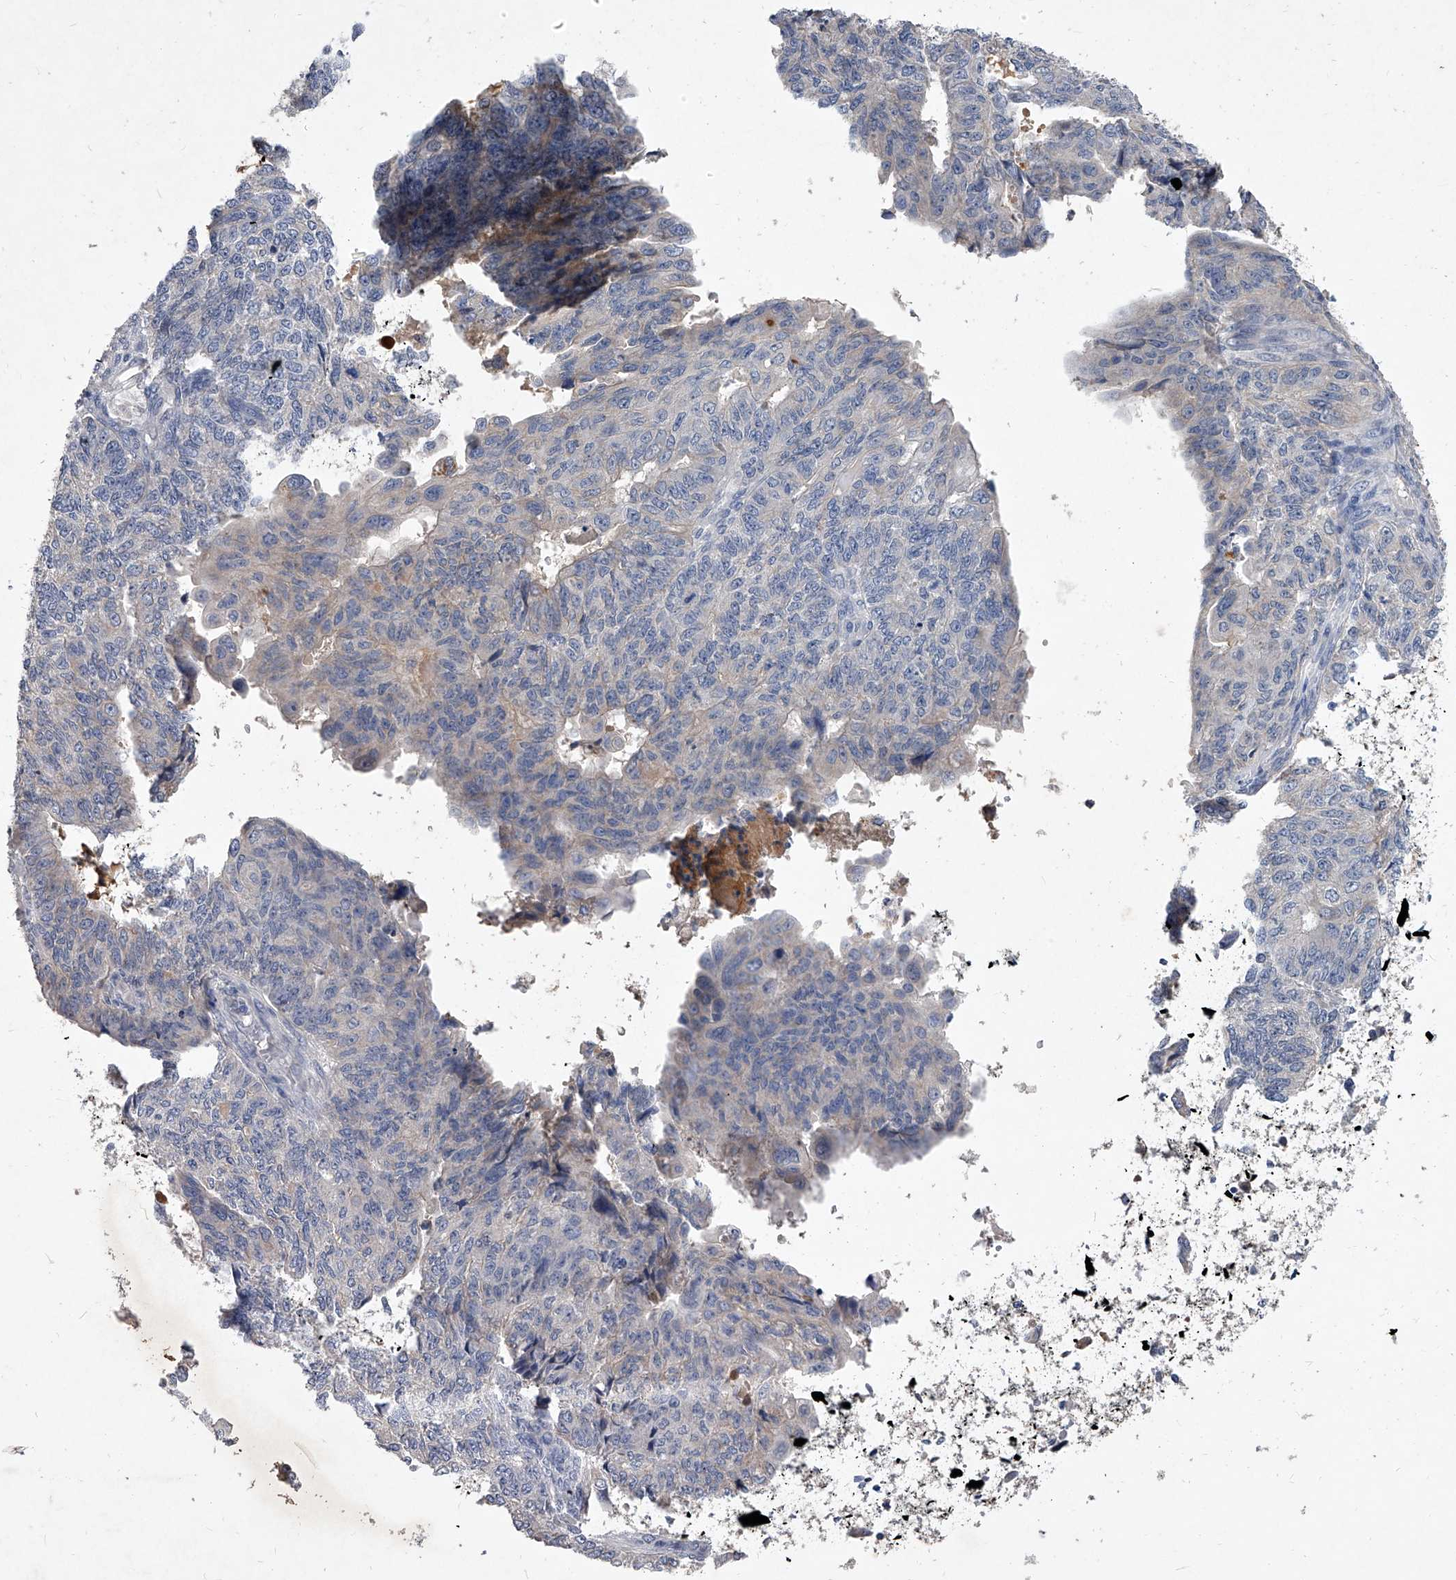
{"staining": {"intensity": "negative", "quantity": "none", "location": "none"}, "tissue": "endometrial cancer", "cell_type": "Tumor cells", "image_type": "cancer", "snomed": [{"axis": "morphology", "description": "Adenocarcinoma, NOS"}, {"axis": "topography", "description": "Endometrium"}], "caption": "A high-resolution histopathology image shows IHC staining of endometrial cancer (adenocarcinoma), which shows no significant staining in tumor cells.", "gene": "C5", "patient": {"sex": "female", "age": 32}}